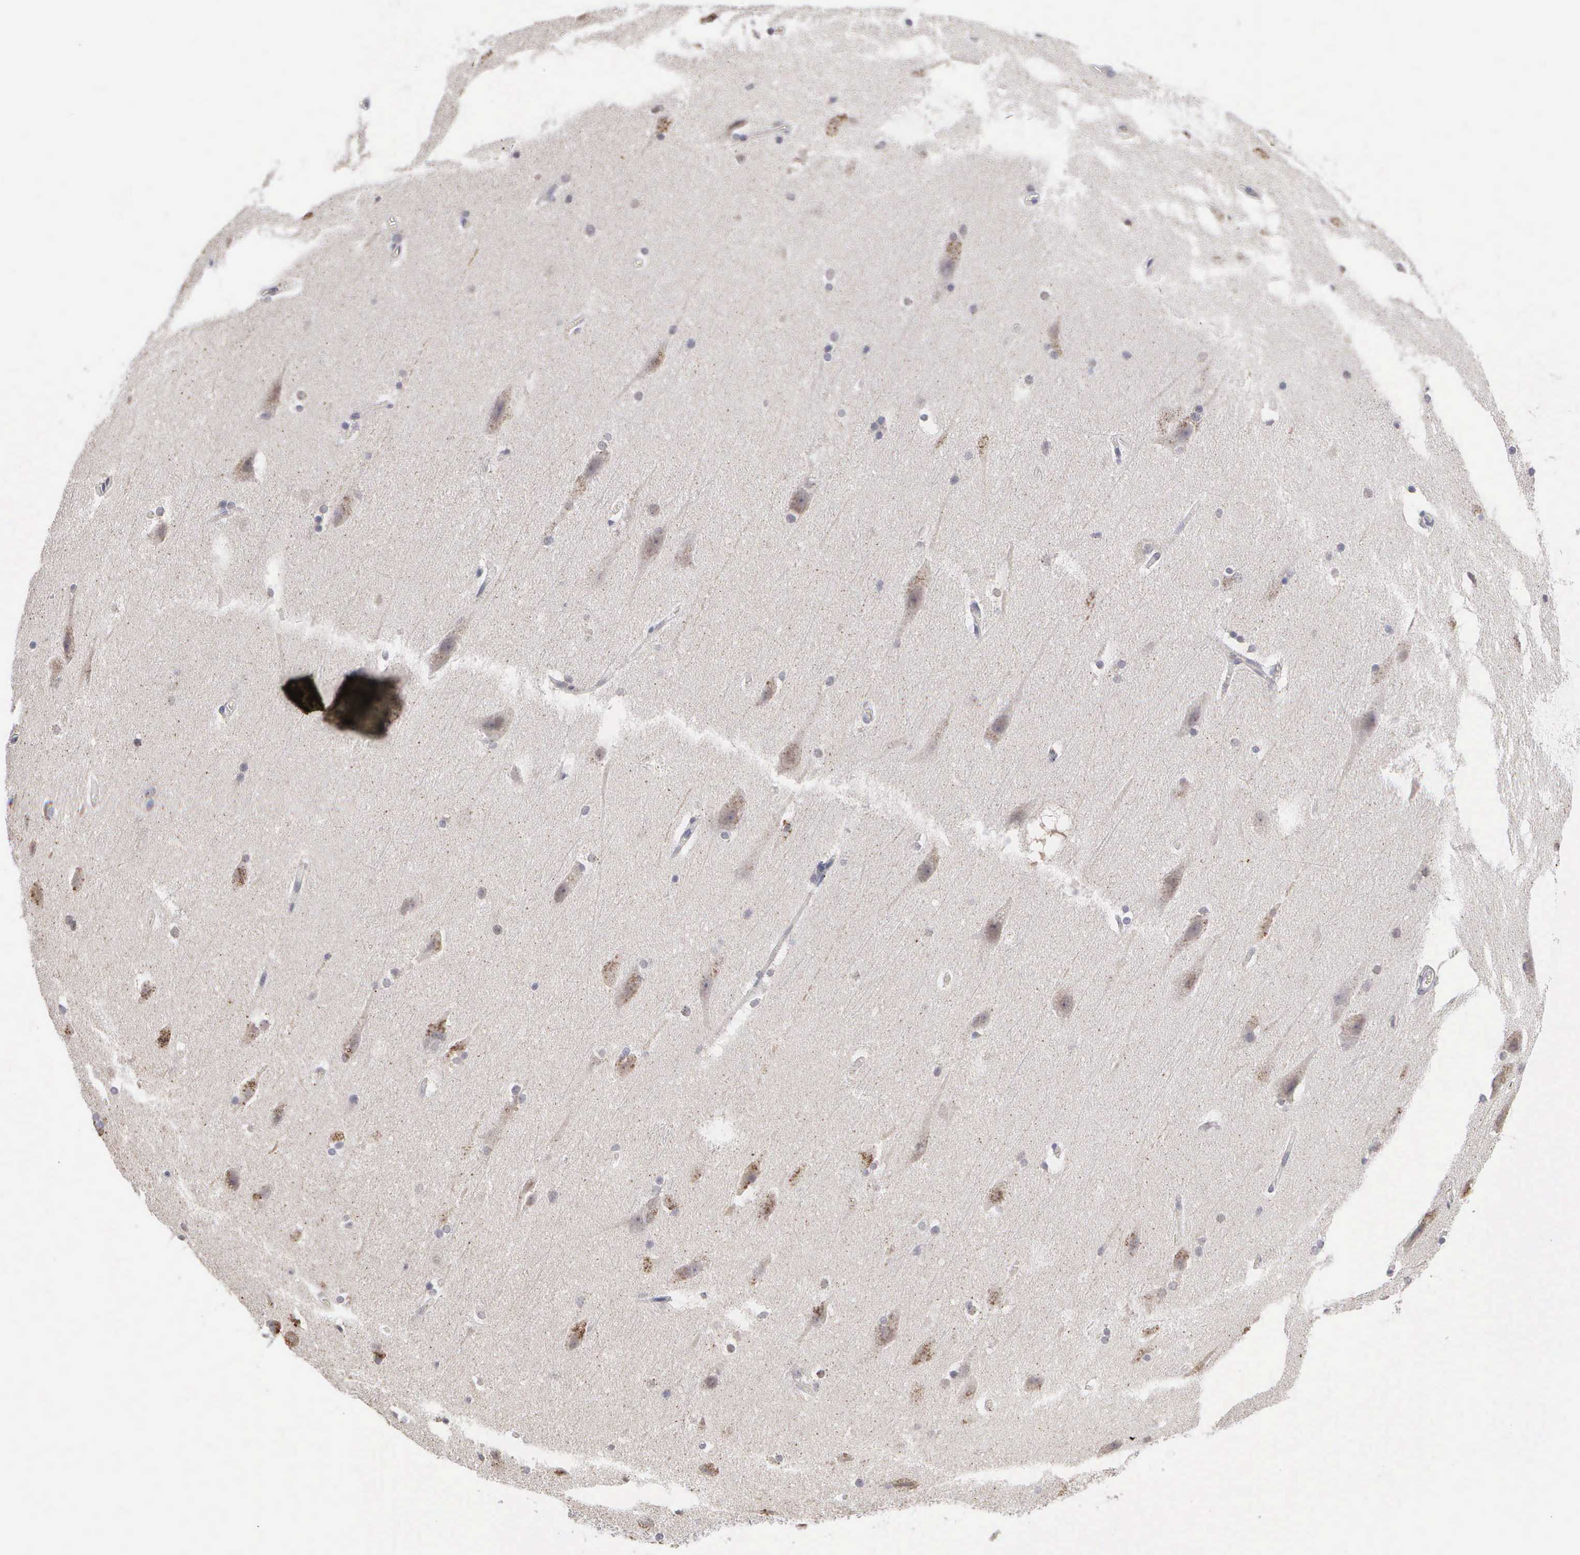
{"staining": {"intensity": "negative", "quantity": "none", "location": "none"}, "tissue": "cerebral cortex", "cell_type": "Endothelial cells", "image_type": "normal", "snomed": [{"axis": "morphology", "description": "Normal tissue, NOS"}, {"axis": "topography", "description": "Cerebral cortex"}, {"axis": "topography", "description": "Hippocampus"}], "caption": "Immunohistochemical staining of unremarkable human cerebral cortex demonstrates no significant staining in endothelial cells.", "gene": "KDM6A", "patient": {"sex": "female", "age": 19}}